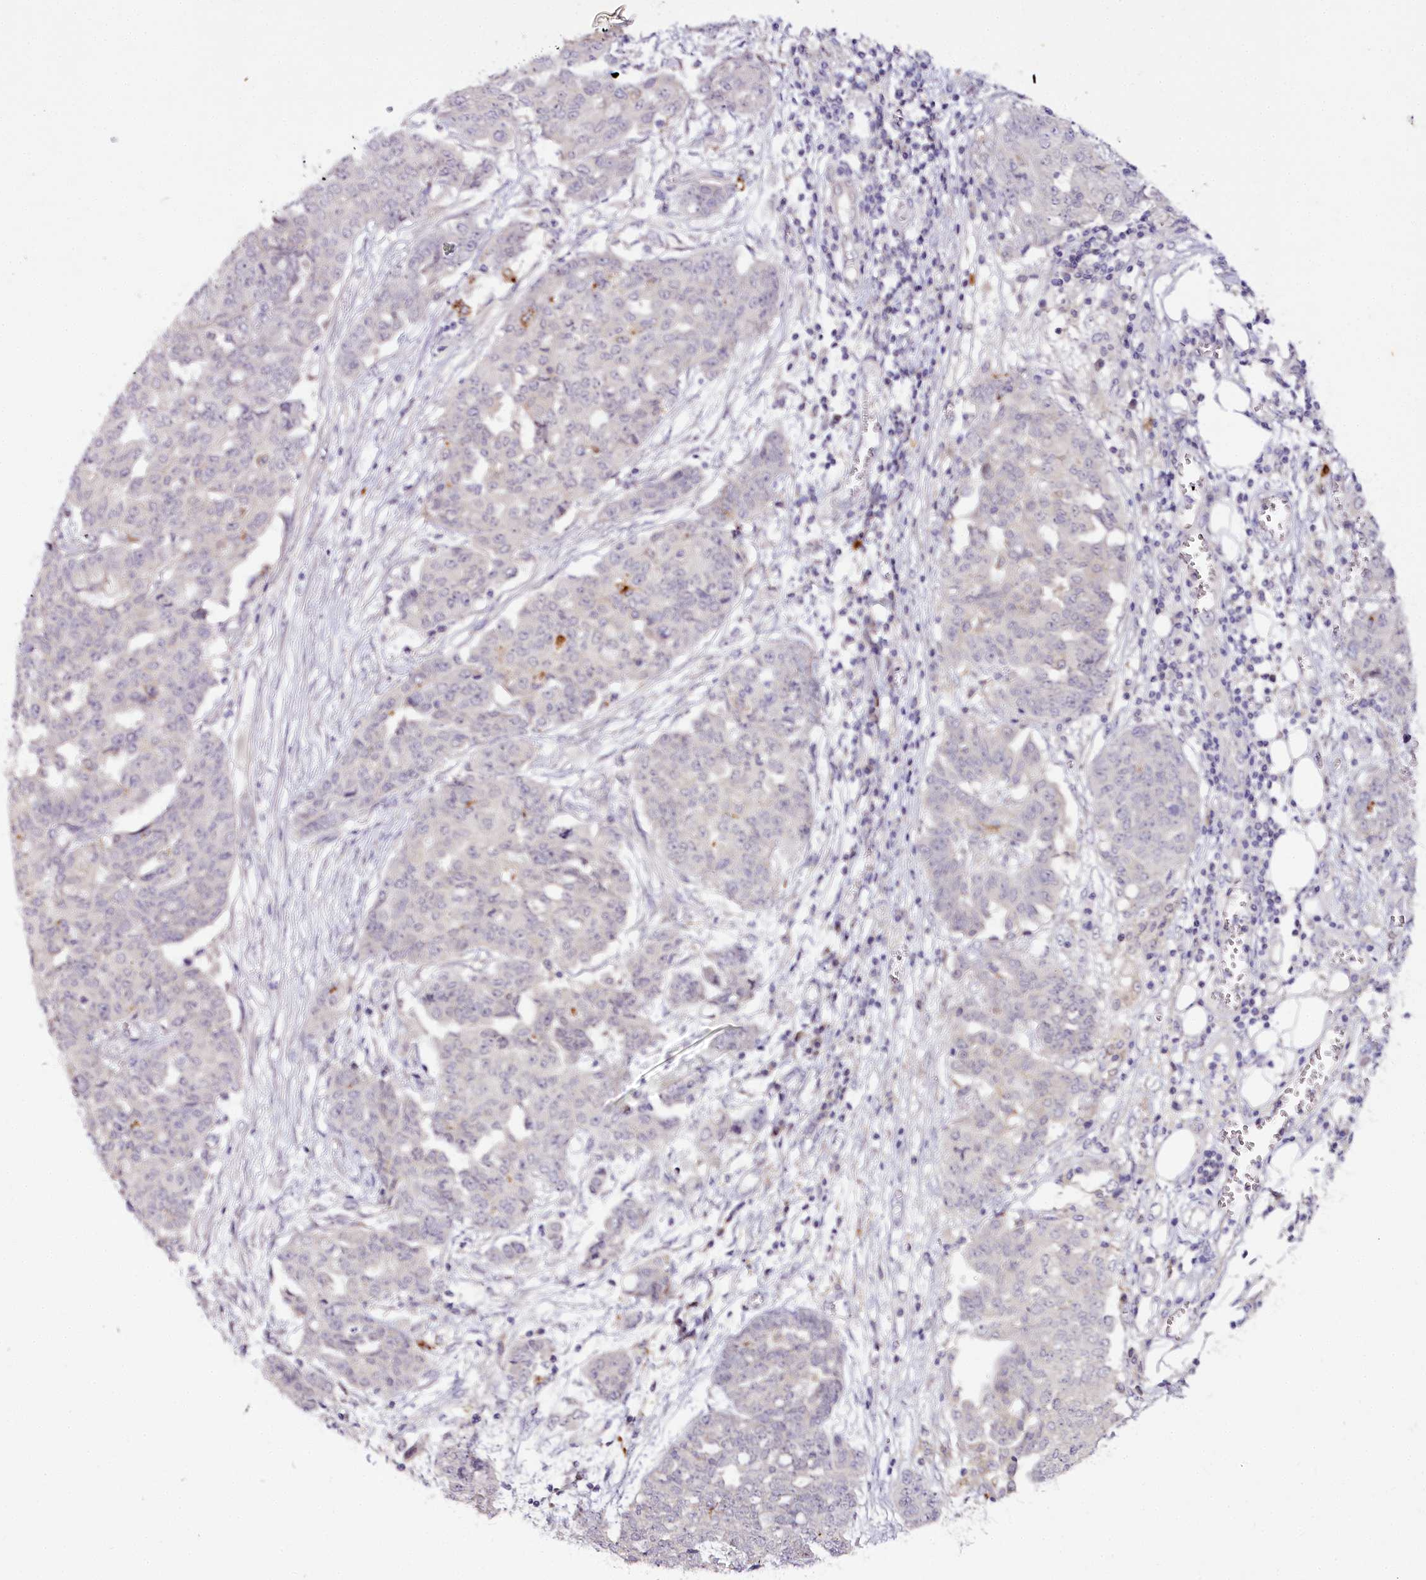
{"staining": {"intensity": "negative", "quantity": "none", "location": "none"}, "tissue": "ovarian cancer", "cell_type": "Tumor cells", "image_type": "cancer", "snomed": [{"axis": "morphology", "description": "Cystadenocarcinoma, serous, NOS"}, {"axis": "topography", "description": "Soft tissue"}, {"axis": "topography", "description": "Ovary"}], "caption": "This is an IHC micrograph of human ovarian serous cystadenocarcinoma. There is no expression in tumor cells.", "gene": "VWA5A", "patient": {"sex": "female", "age": 57}}